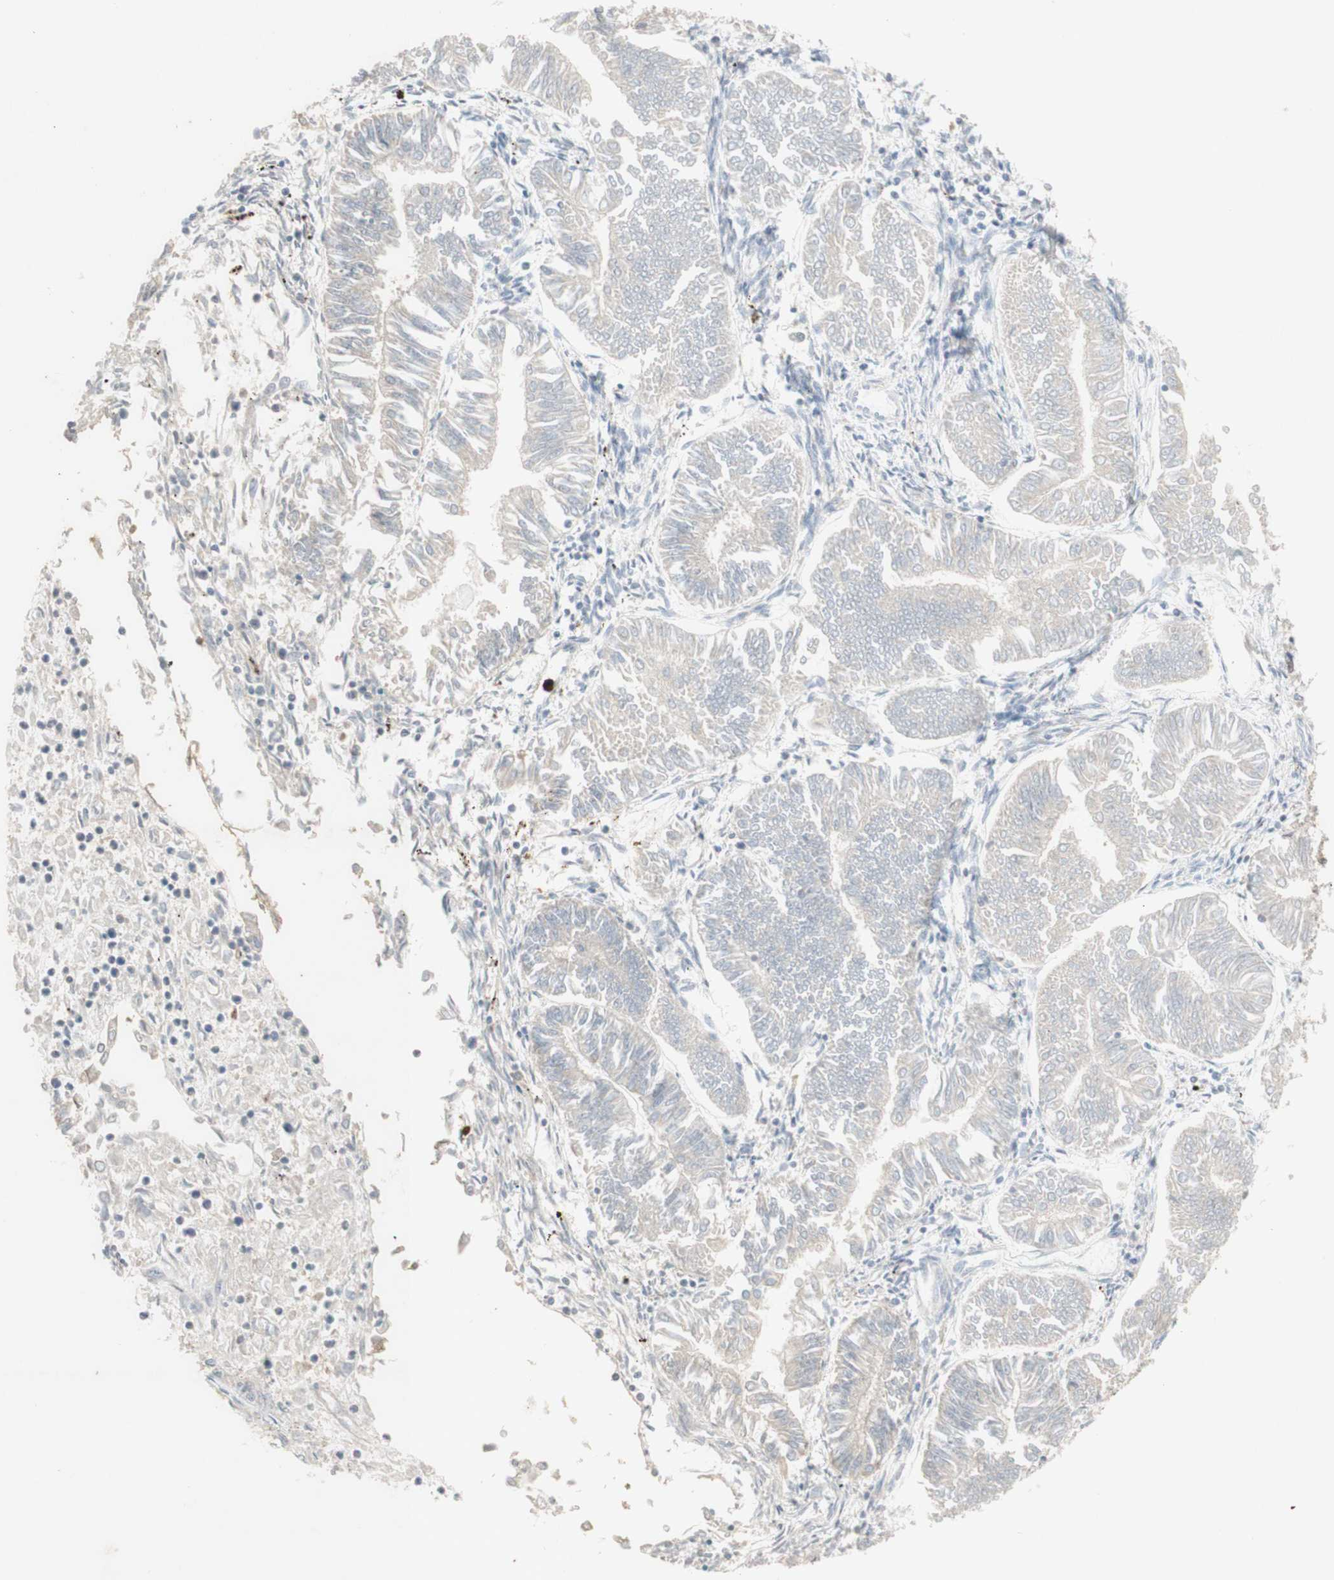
{"staining": {"intensity": "negative", "quantity": "none", "location": "none"}, "tissue": "endometrial cancer", "cell_type": "Tumor cells", "image_type": "cancer", "snomed": [{"axis": "morphology", "description": "Adenocarcinoma, NOS"}, {"axis": "topography", "description": "Endometrium"}], "caption": "Immunohistochemical staining of human endometrial cancer (adenocarcinoma) shows no significant positivity in tumor cells.", "gene": "ATP6V1B1", "patient": {"sex": "female", "age": 53}}